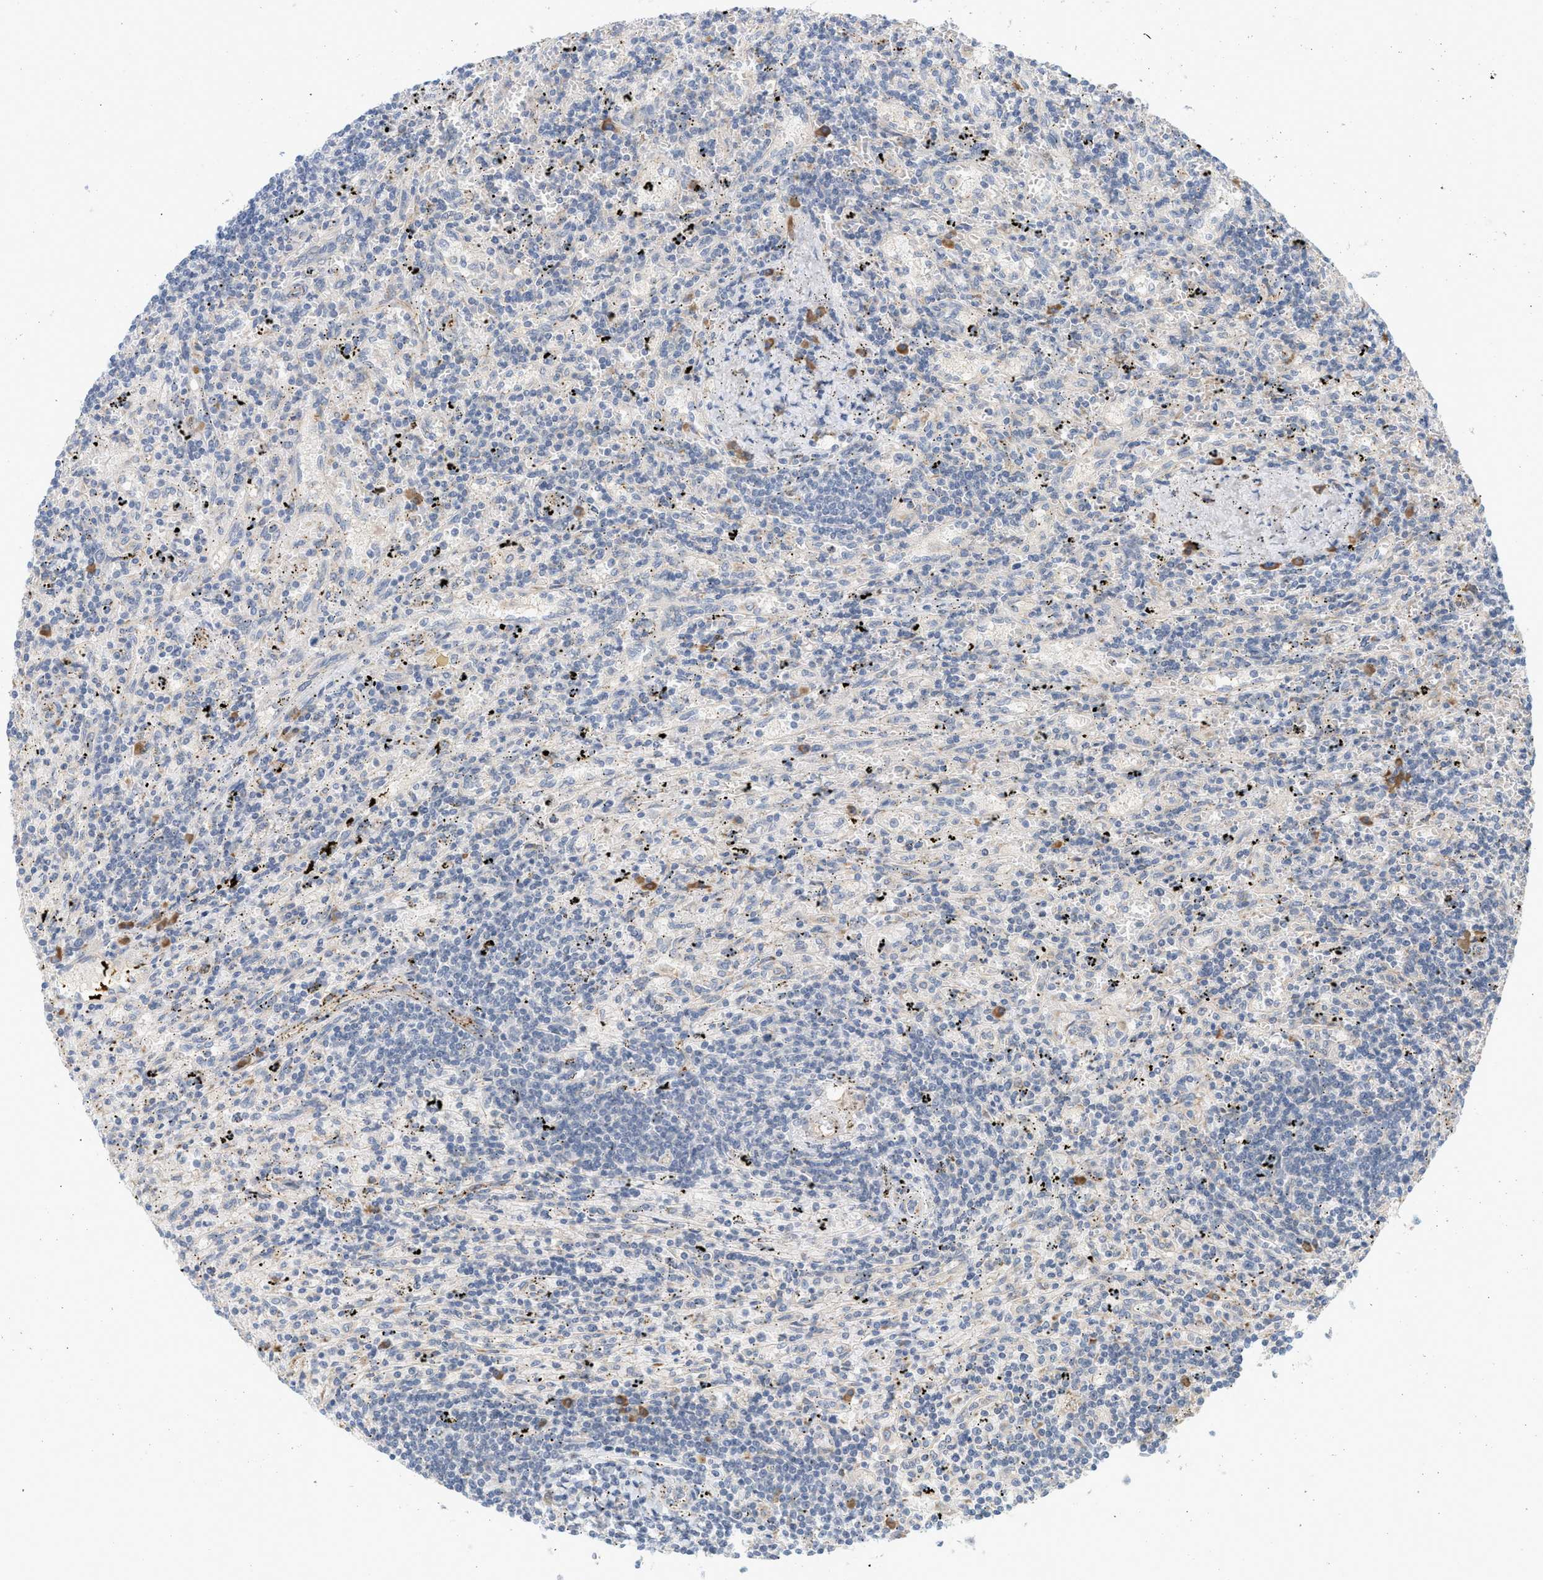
{"staining": {"intensity": "negative", "quantity": "none", "location": "none"}, "tissue": "lymphoma", "cell_type": "Tumor cells", "image_type": "cancer", "snomed": [{"axis": "morphology", "description": "Malignant lymphoma, non-Hodgkin's type, Low grade"}, {"axis": "topography", "description": "Spleen"}], "caption": "This is a image of IHC staining of low-grade malignant lymphoma, non-Hodgkin's type, which shows no staining in tumor cells. Brightfield microscopy of immunohistochemistry (IHC) stained with DAB (3,3'-diaminobenzidine) (brown) and hematoxylin (blue), captured at high magnification.", "gene": "SVOP", "patient": {"sex": "male", "age": 76}}